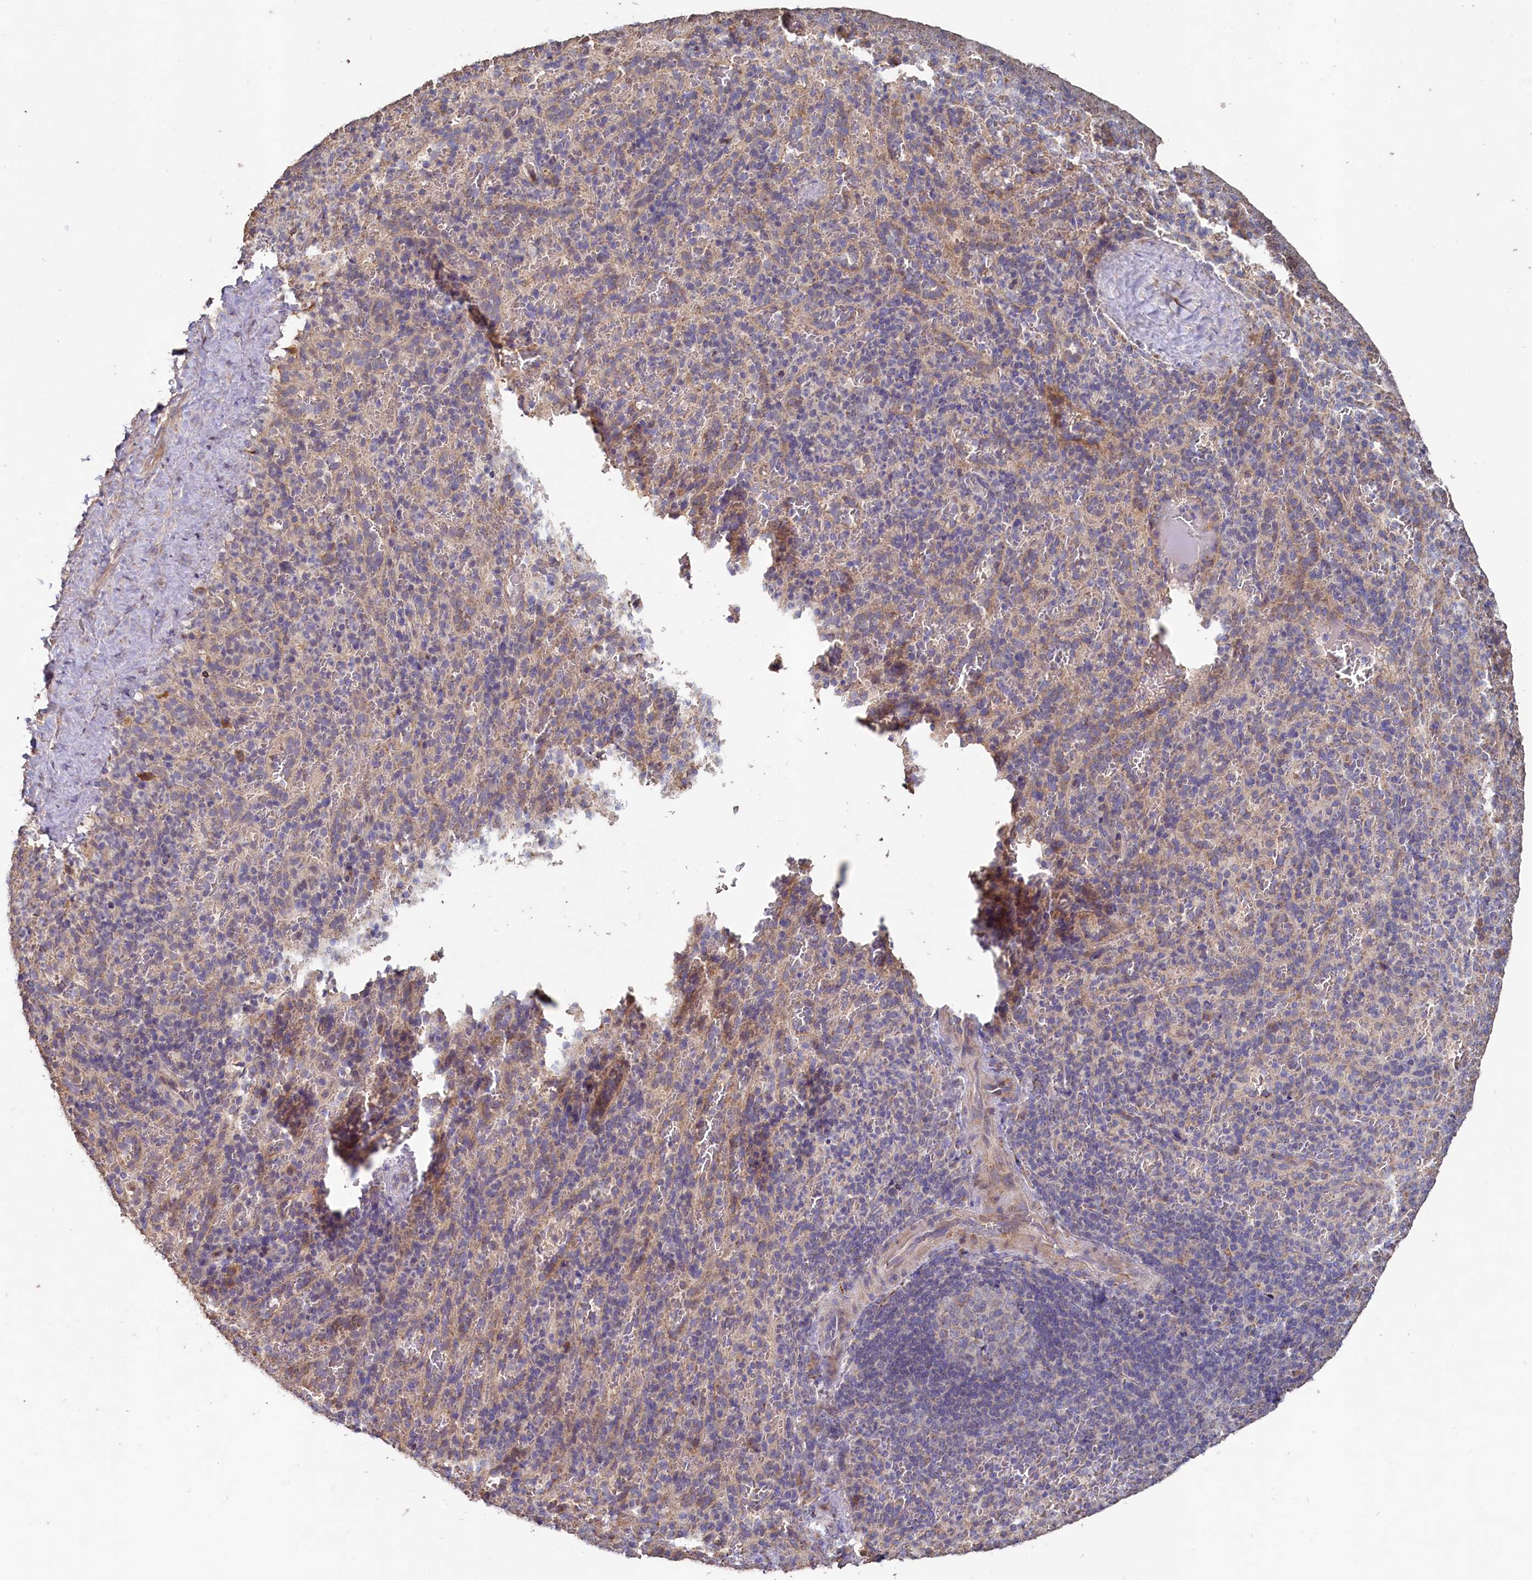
{"staining": {"intensity": "negative", "quantity": "none", "location": "none"}, "tissue": "spleen", "cell_type": "Cells in red pulp", "image_type": "normal", "snomed": [{"axis": "morphology", "description": "Normal tissue, NOS"}, {"axis": "topography", "description": "Spleen"}], "caption": "IHC histopathology image of normal spleen: spleen stained with DAB shows no significant protein positivity in cells in red pulp. (Immunohistochemistry, brightfield microscopy, high magnification).", "gene": "FUNDC1", "patient": {"sex": "female", "age": 21}}